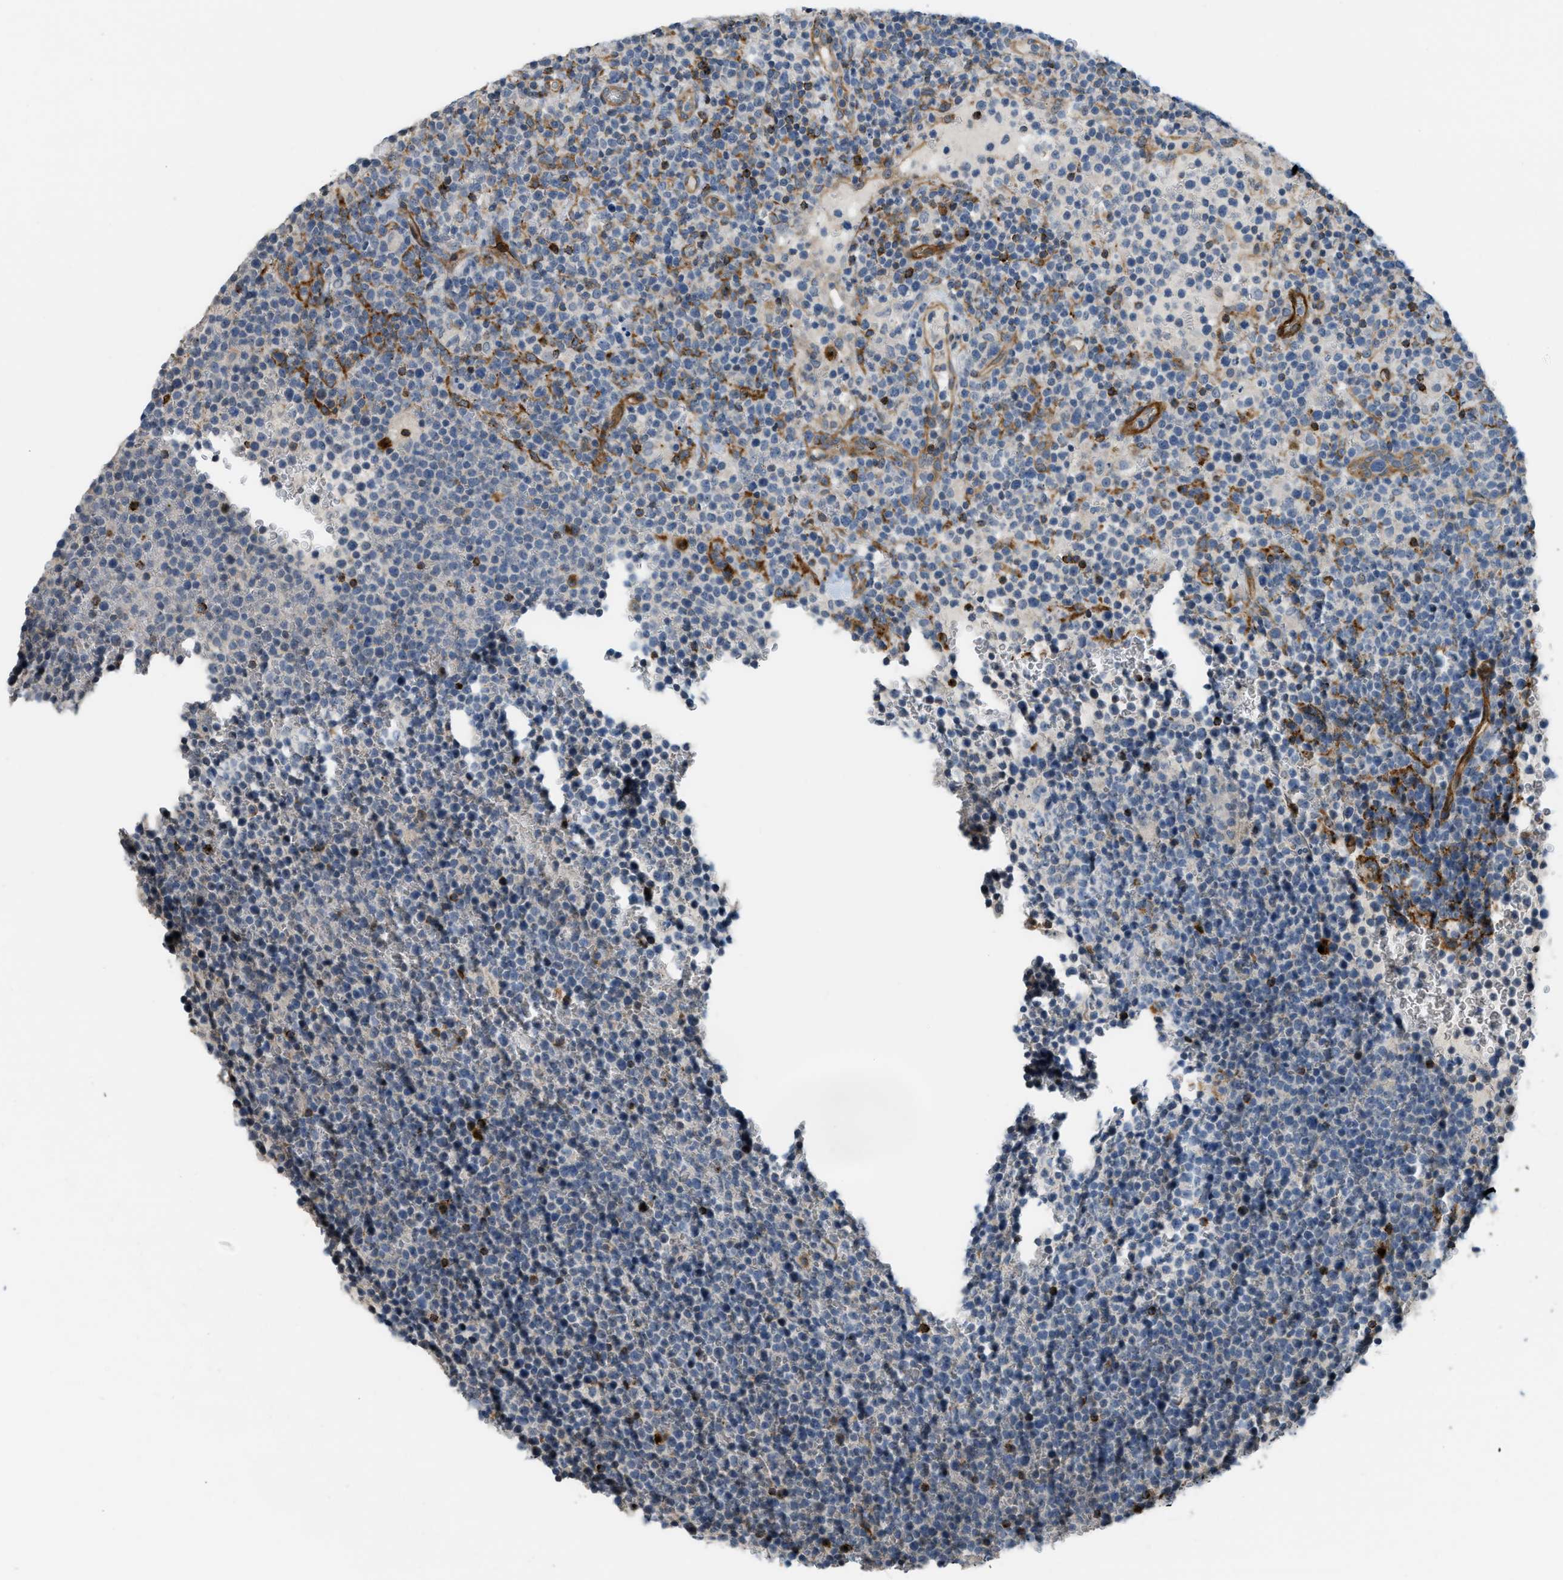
{"staining": {"intensity": "negative", "quantity": "none", "location": "none"}, "tissue": "lymphoma", "cell_type": "Tumor cells", "image_type": "cancer", "snomed": [{"axis": "morphology", "description": "Malignant lymphoma, non-Hodgkin's type, High grade"}, {"axis": "topography", "description": "Lymph node"}], "caption": "Tumor cells show no significant staining in lymphoma.", "gene": "KIAA1671", "patient": {"sex": "male", "age": 61}}